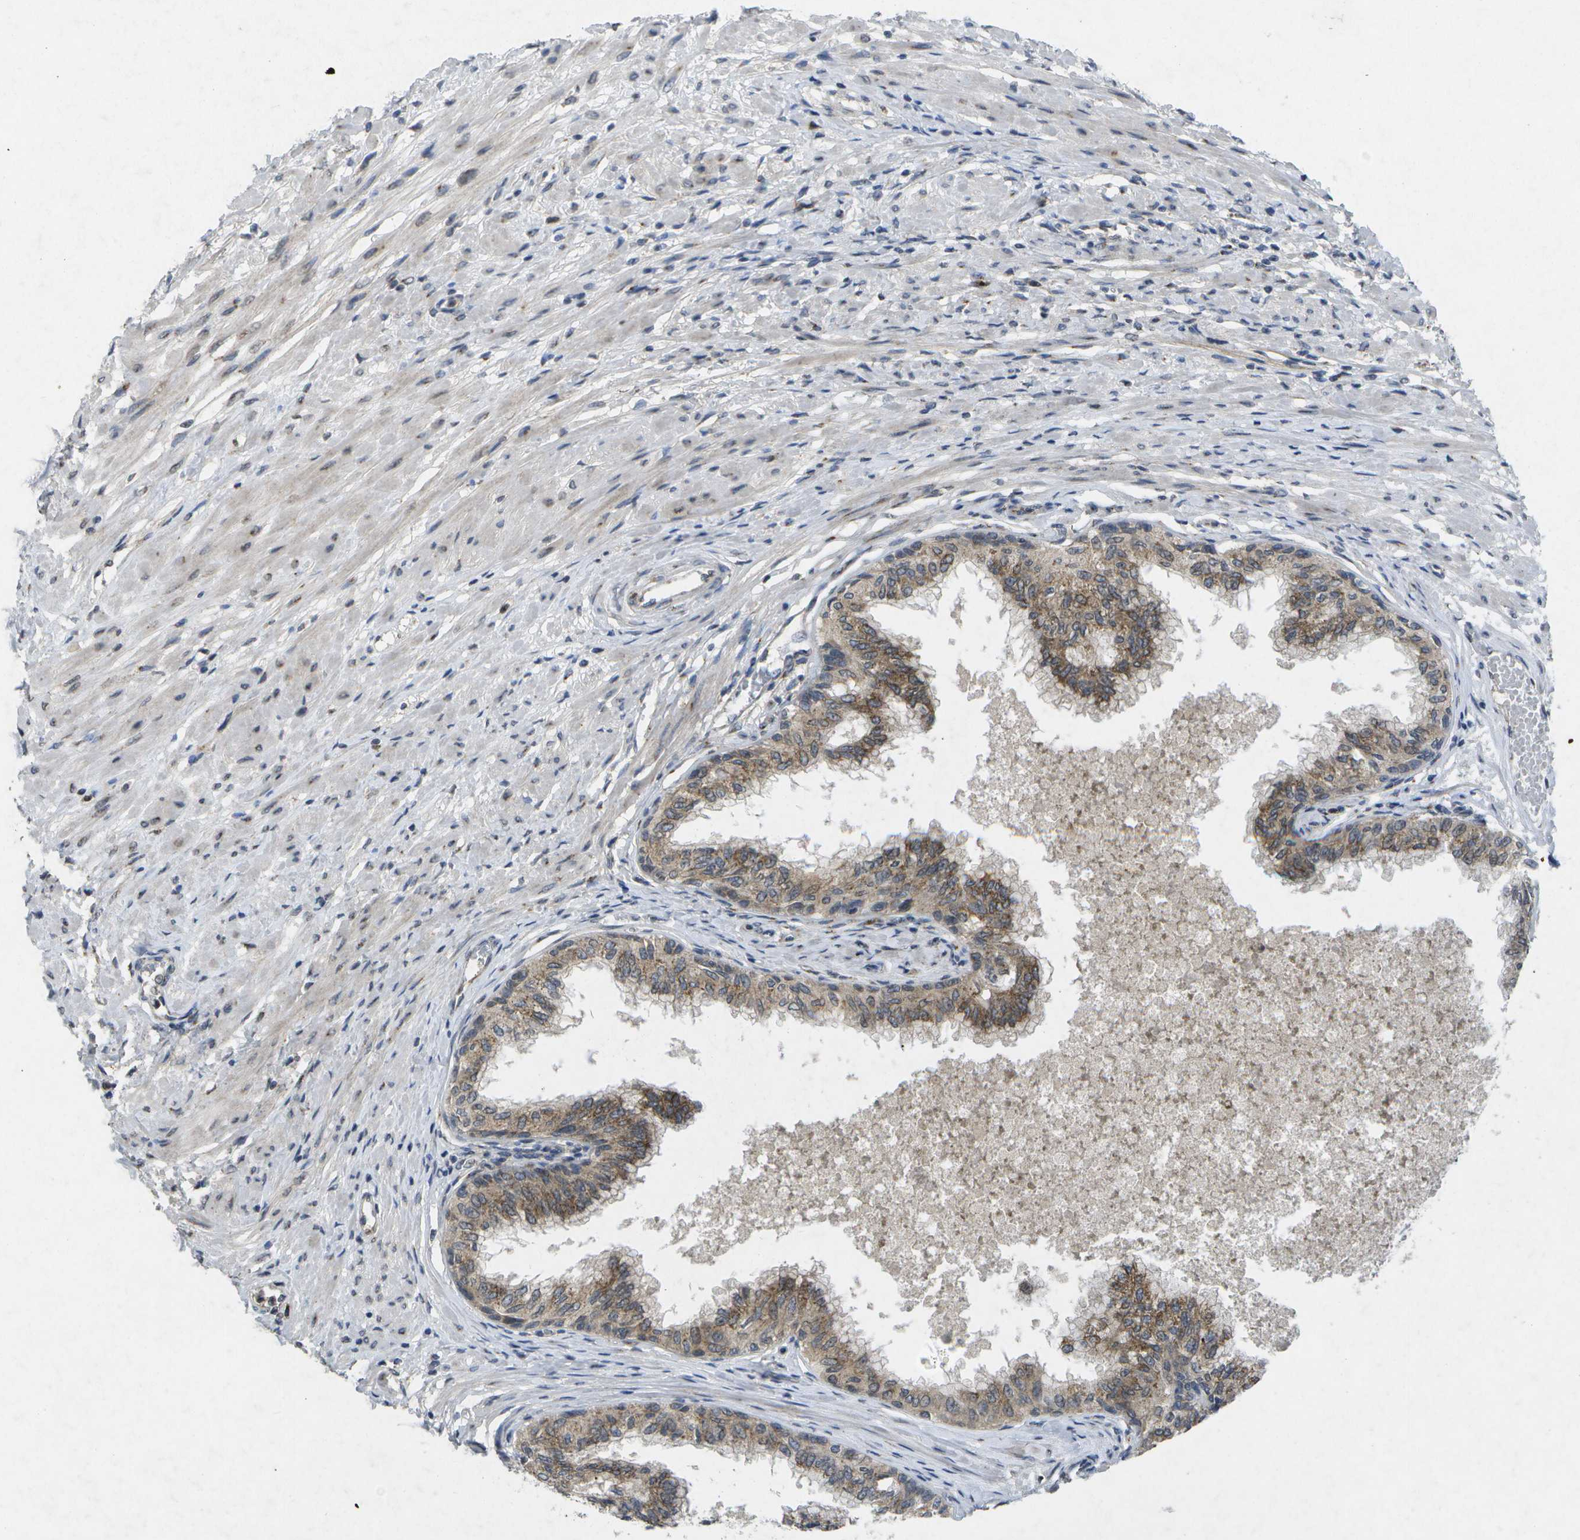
{"staining": {"intensity": "moderate", "quantity": ">75%", "location": "cytoplasmic/membranous"}, "tissue": "prostate", "cell_type": "Glandular cells", "image_type": "normal", "snomed": [{"axis": "morphology", "description": "Normal tissue, NOS"}, {"axis": "topography", "description": "Prostate"}, {"axis": "topography", "description": "Seminal veicle"}], "caption": "Brown immunohistochemical staining in normal human prostate shows moderate cytoplasmic/membranous staining in about >75% of glandular cells.", "gene": "KDELR1", "patient": {"sex": "male", "age": 60}}